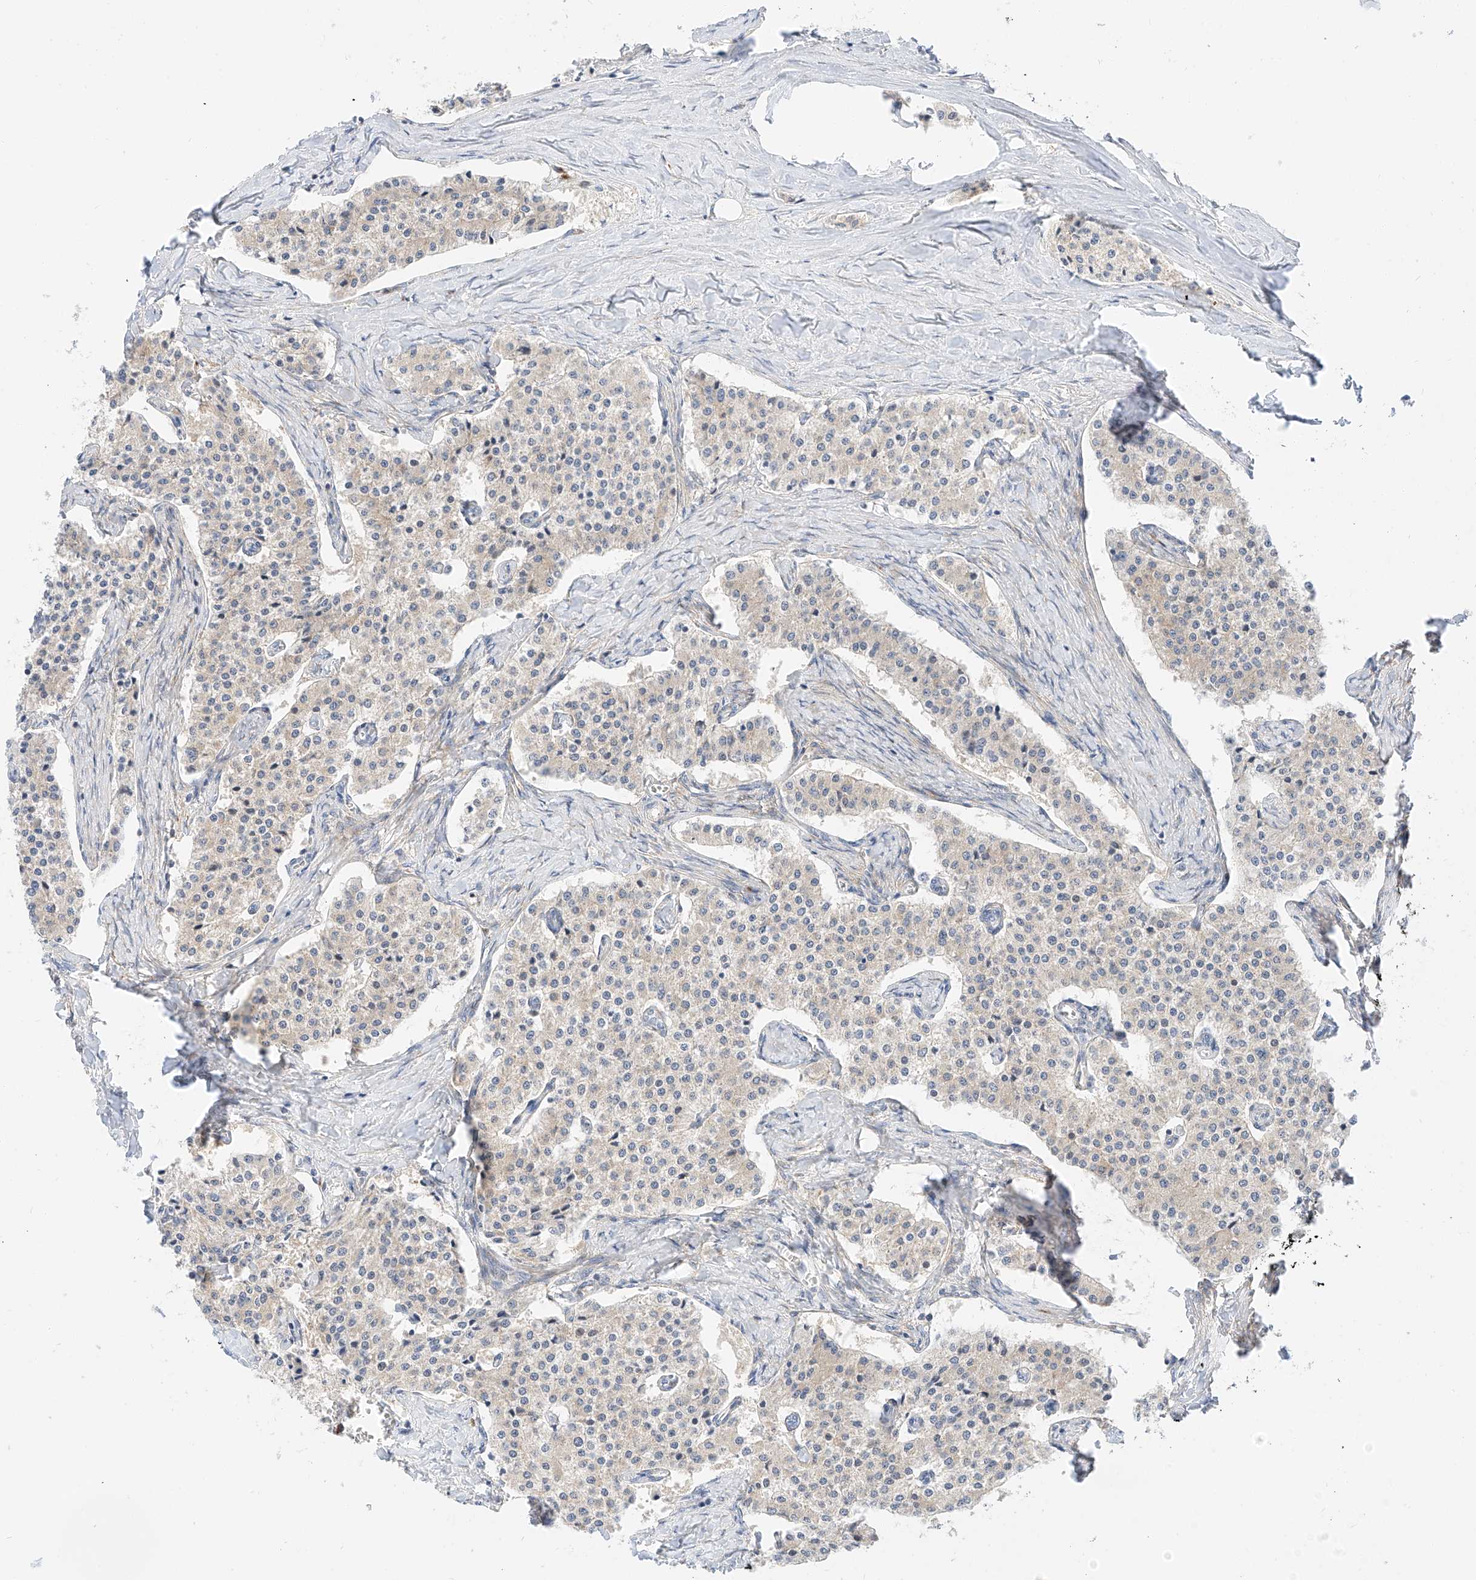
{"staining": {"intensity": "negative", "quantity": "none", "location": "none"}, "tissue": "carcinoid", "cell_type": "Tumor cells", "image_type": "cancer", "snomed": [{"axis": "morphology", "description": "Carcinoid, malignant, NOS"}, {"axis": "topography", "description": "Colon"}], "caption": "This is an immunohistochemistry histopathology image of carcinoid. There is no positivity in tumor cells.", "gene": "CARMIL1", "patient": {"sex": "female", "age": 52}}